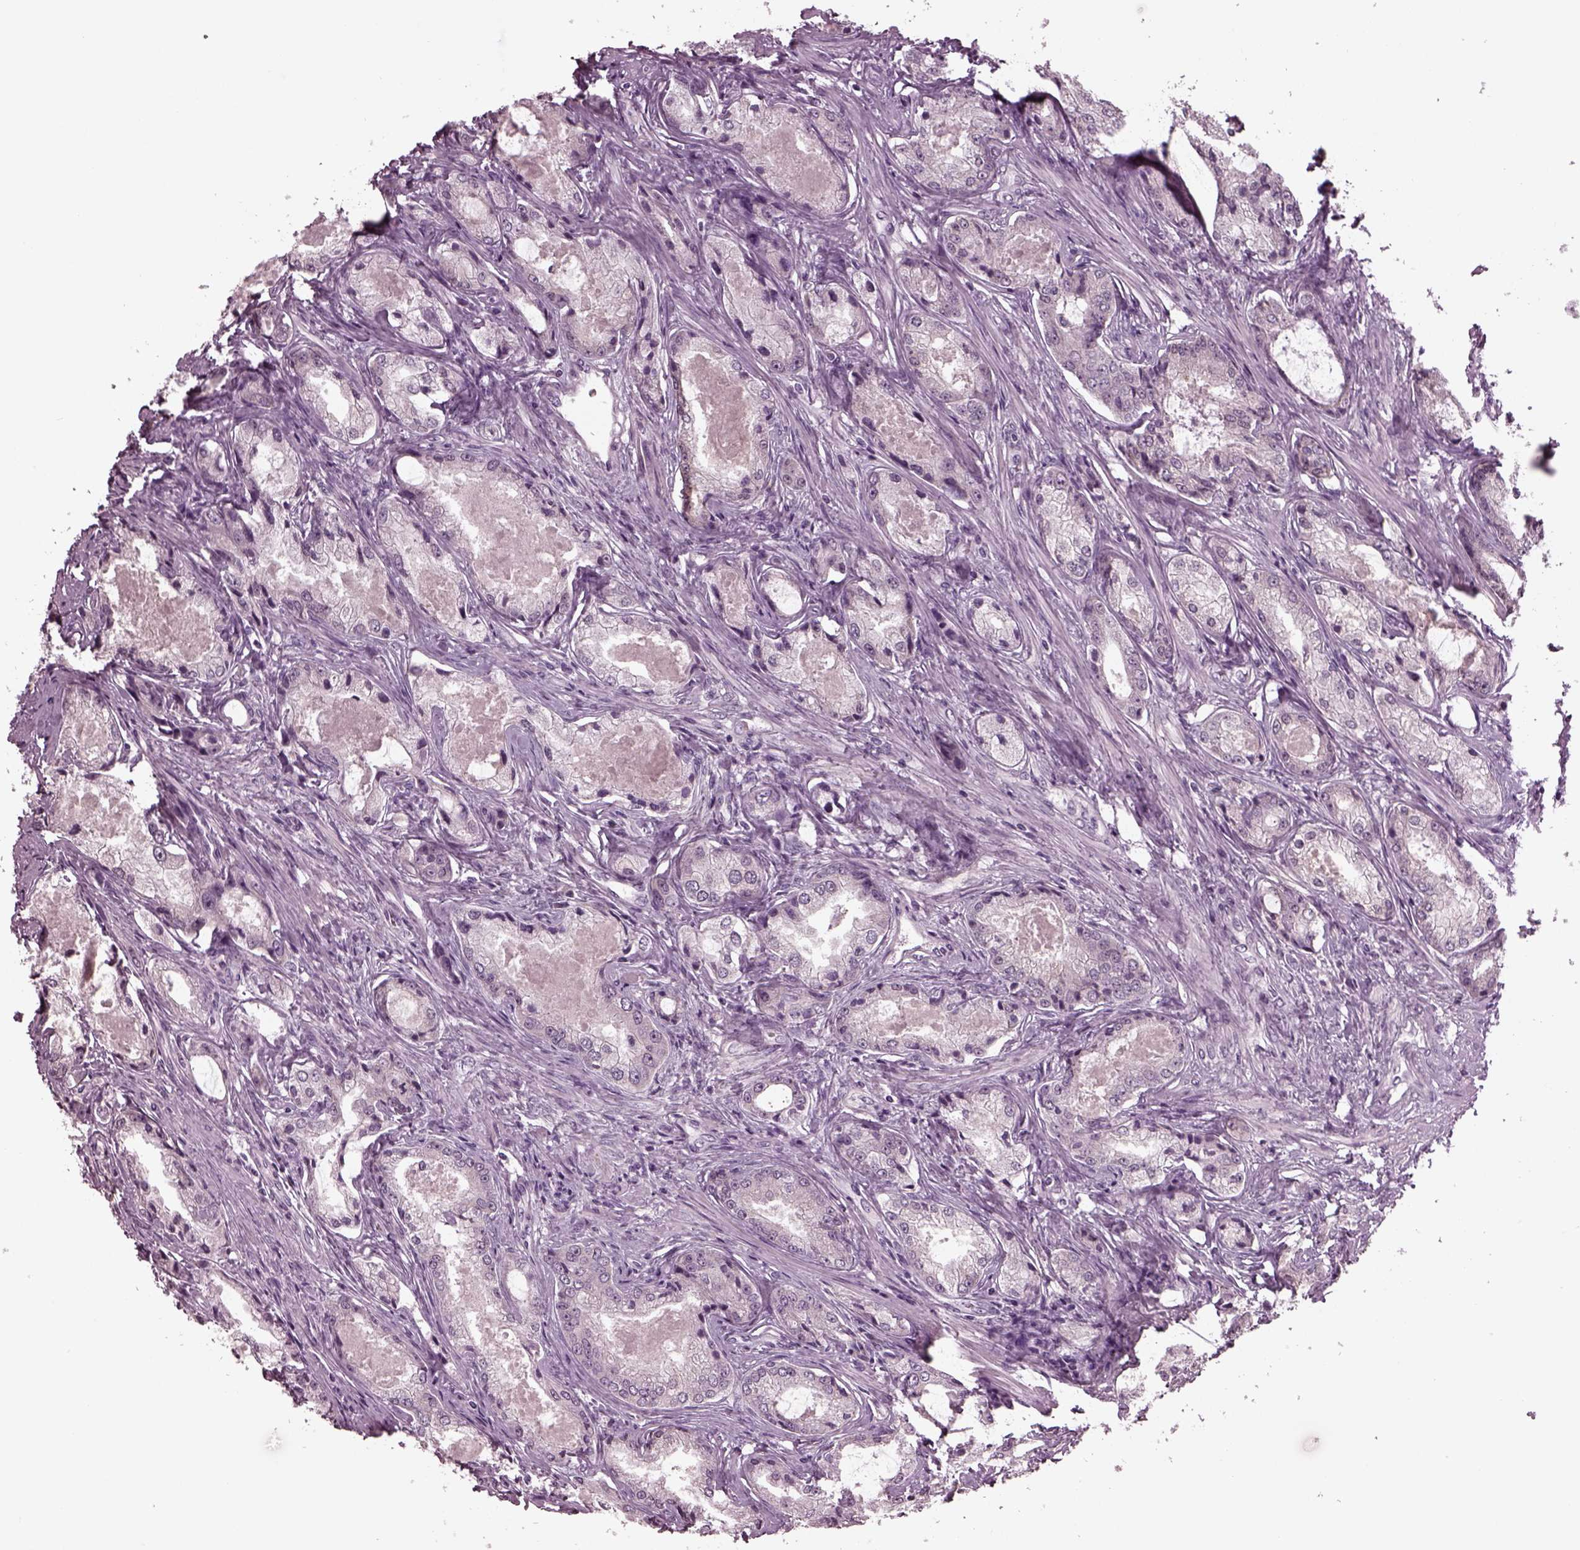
{"staining": {"intensity": "negative", "quantity": "none", "location": "none"}, "tissue": "prostate cancer", "cell_type": "Tumor cells", "image_type": "cancer", "snomed": [{"axis": "morphology", "description": "Adenocarcinoma, Low grade"}, {"axis": "topography", "description": "Prostate"}], "caption": "This is an immunohistochemistry (IHC) image of prostate cancer (adenocarcinoma (low-grade)). There is no expression in tumor cells.", "gene": "CLCN4", "patient": {"sex": "male", "age": 68}}